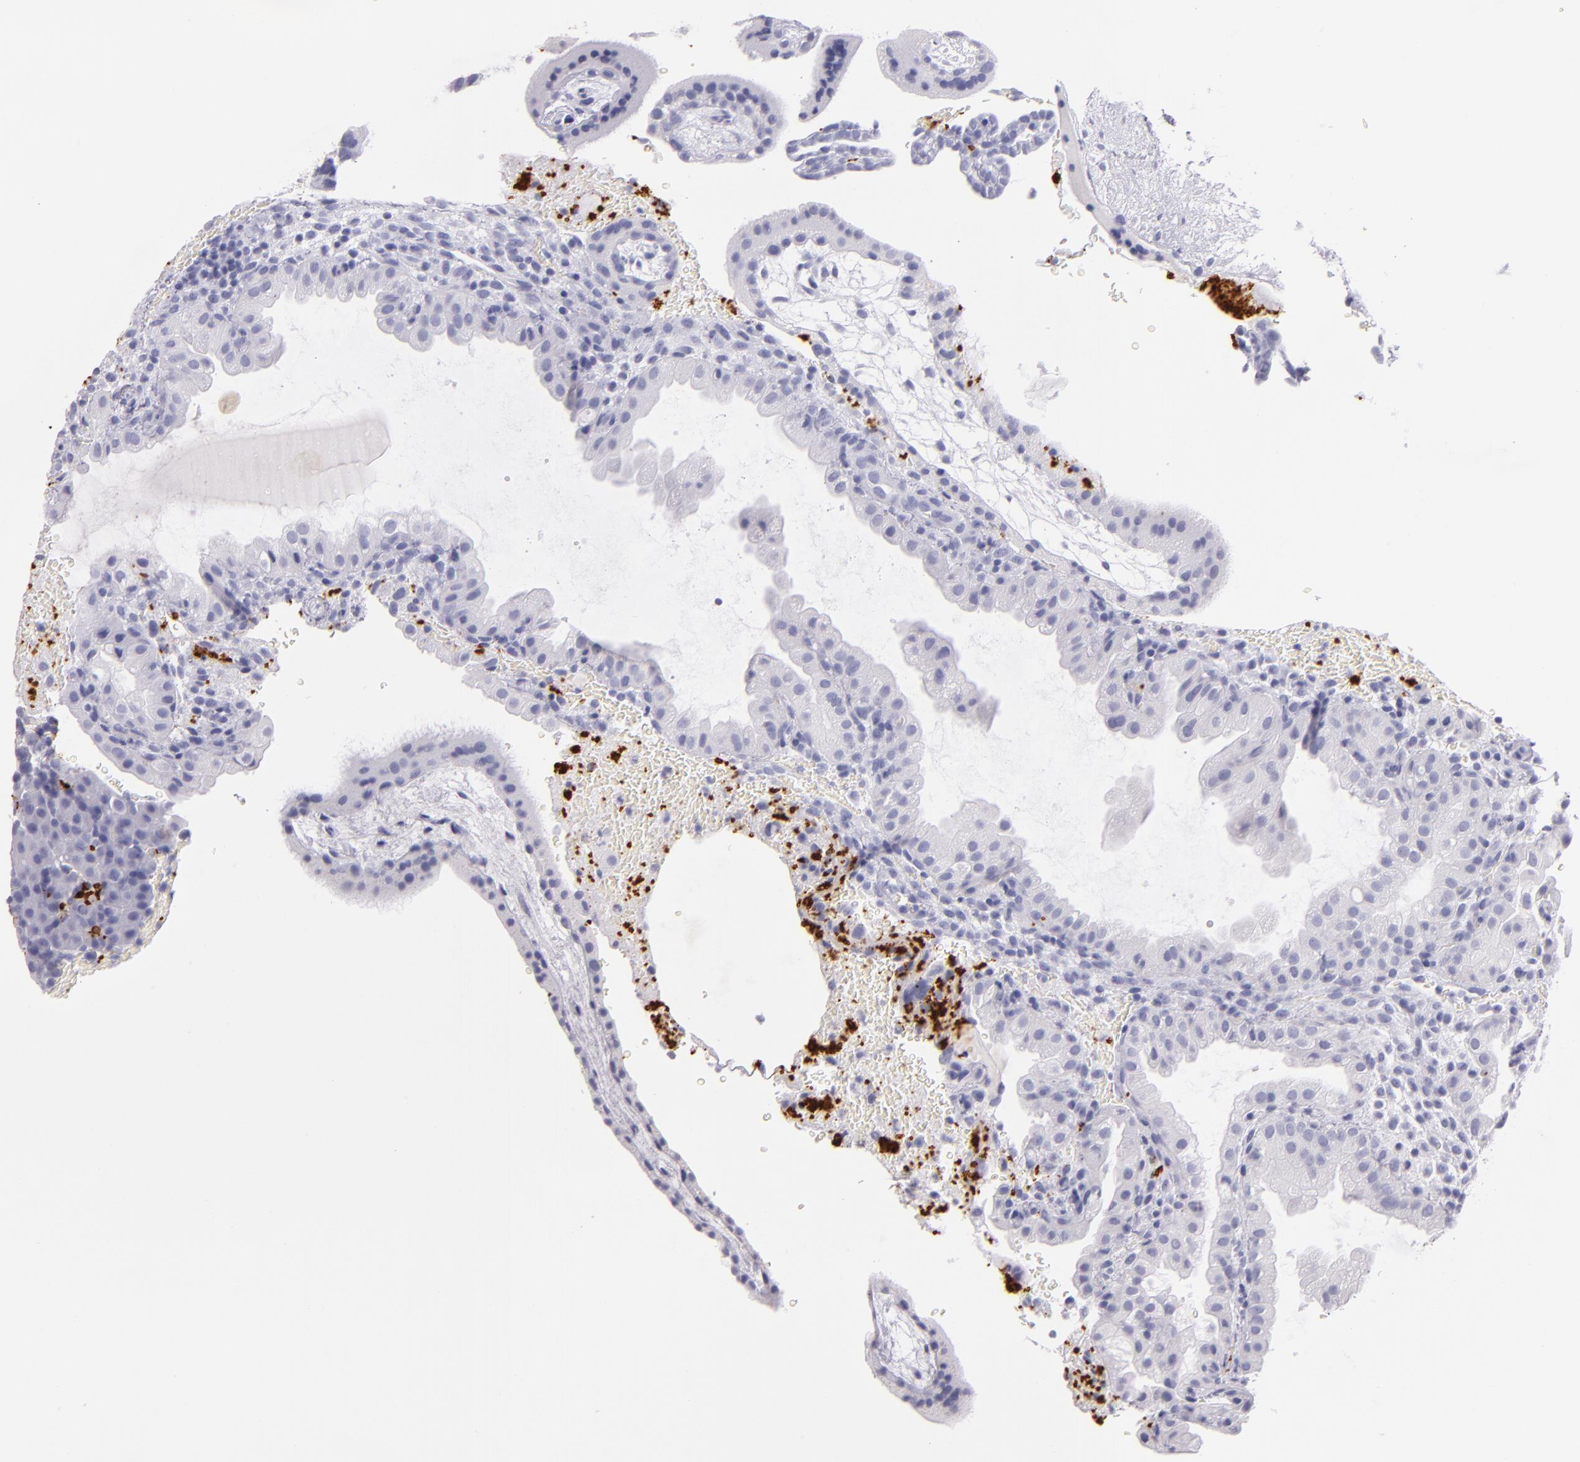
{"staining": {"intensity": "negative", "quantity": "none", "location": "none"}, "tissue": "placenta", "cell_type": "Decidual cells", "image_type": "normal", "snomed": [{"axis": "morphology", "description": "Normal tissue, NOS"}, {"axis": "topography", "description": "Placenta"}], "caption": "This is an immunohistochemistry micrograph of benign placenta. There is no expression in decidual cells.", "gene": "GP1BA", "patient": {"sex": "female", "age": 19}}